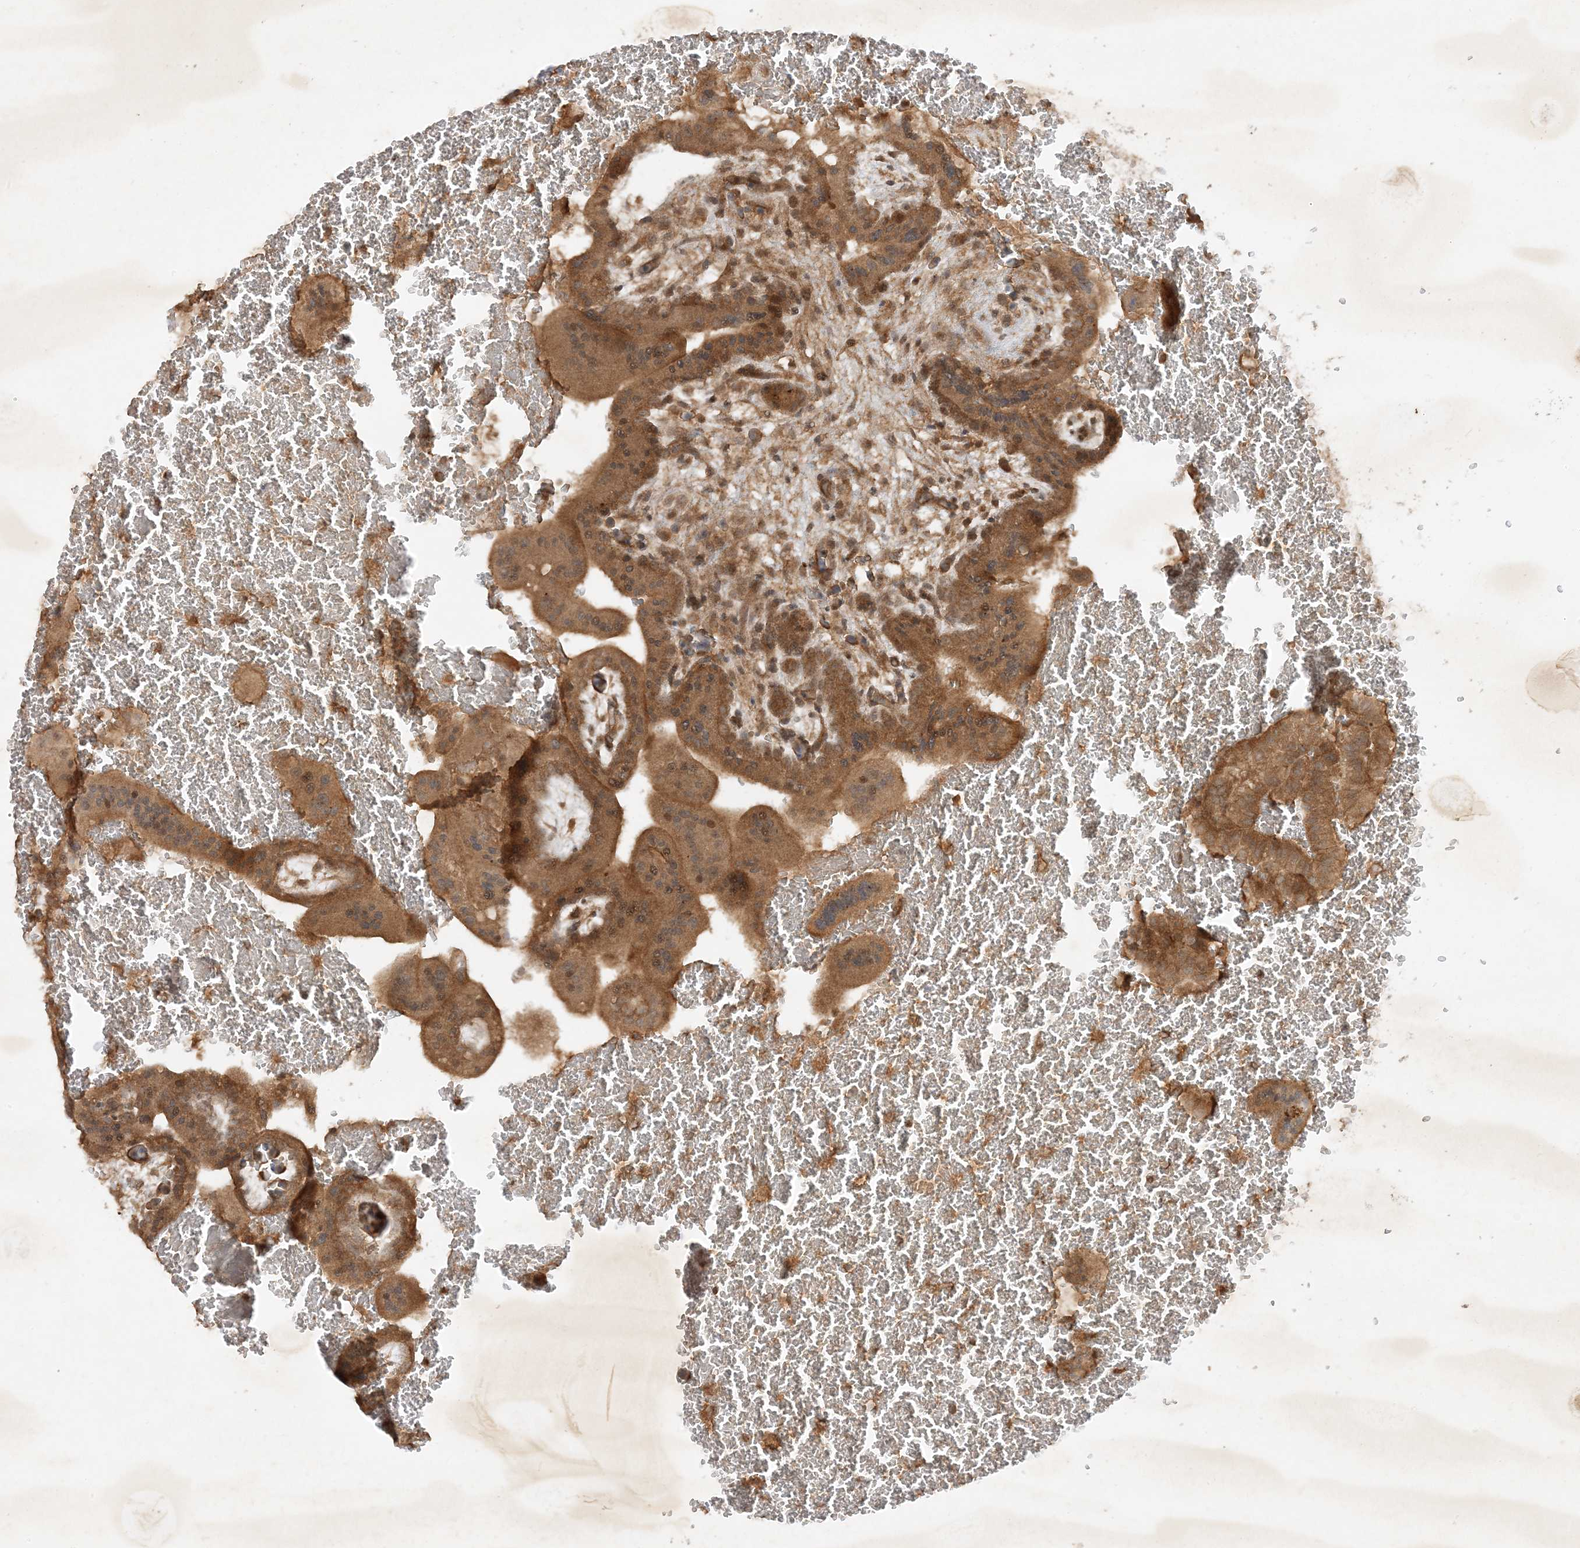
{"staining": {"intensity": "moderate", "quantity": ">75%", "location": "cytoplasmic/membranous"}, "tissue": "placenta", "cell_type": "Decidual cells", "image_type": "normal", "snomed": [{"axis": "morphology", "description": "Normal tissue, NOS"}, {"axis": "topography", "description": "Placenta"}], "caption": "Human placenta stained for a protein (brown) exhibits moderate cytoplasmic/membranous positive staining in about >75% of decidual cells.", "gene": "XRN1", "patient": {"sex": "female", "age": 35}}